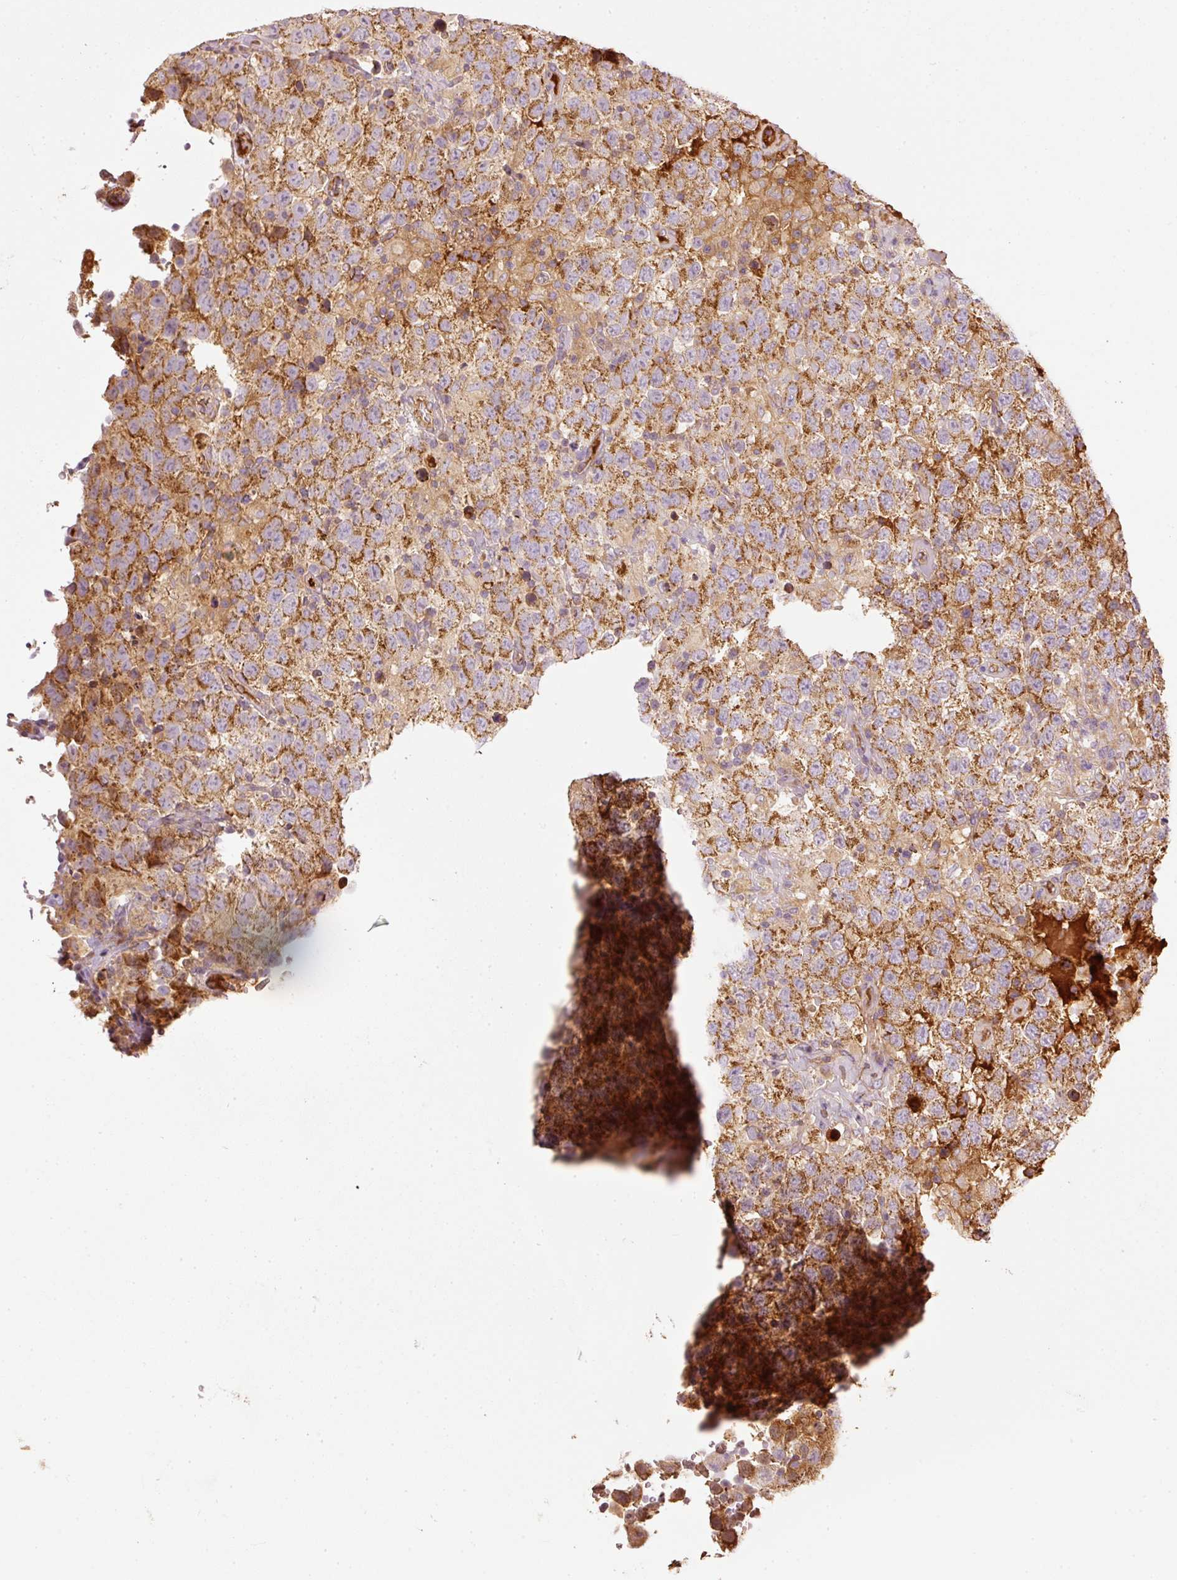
{"staining": {"intensity": "strong", "quantity": "25%-75%", "location": "cytoplasmic/membranous"}, "tissue": "testis cancer", "cell_type": "Tumor cells", "image_type": "cancer", "snomed": [{"axis": "morphology", "description": "Seminoma, NOS"}, {"axis": "topography", "description": "Testis"}], "caption": "Immunohistochemistry (IHC) micrograph of human testis cancer stained for a protein (brown), which reveals high levels of strong cytoplasmic/membranous expression in about 25%-75% of tumor cells.", "gene": "SERPING1", "patient": {"sex": "male", "age": 41}}